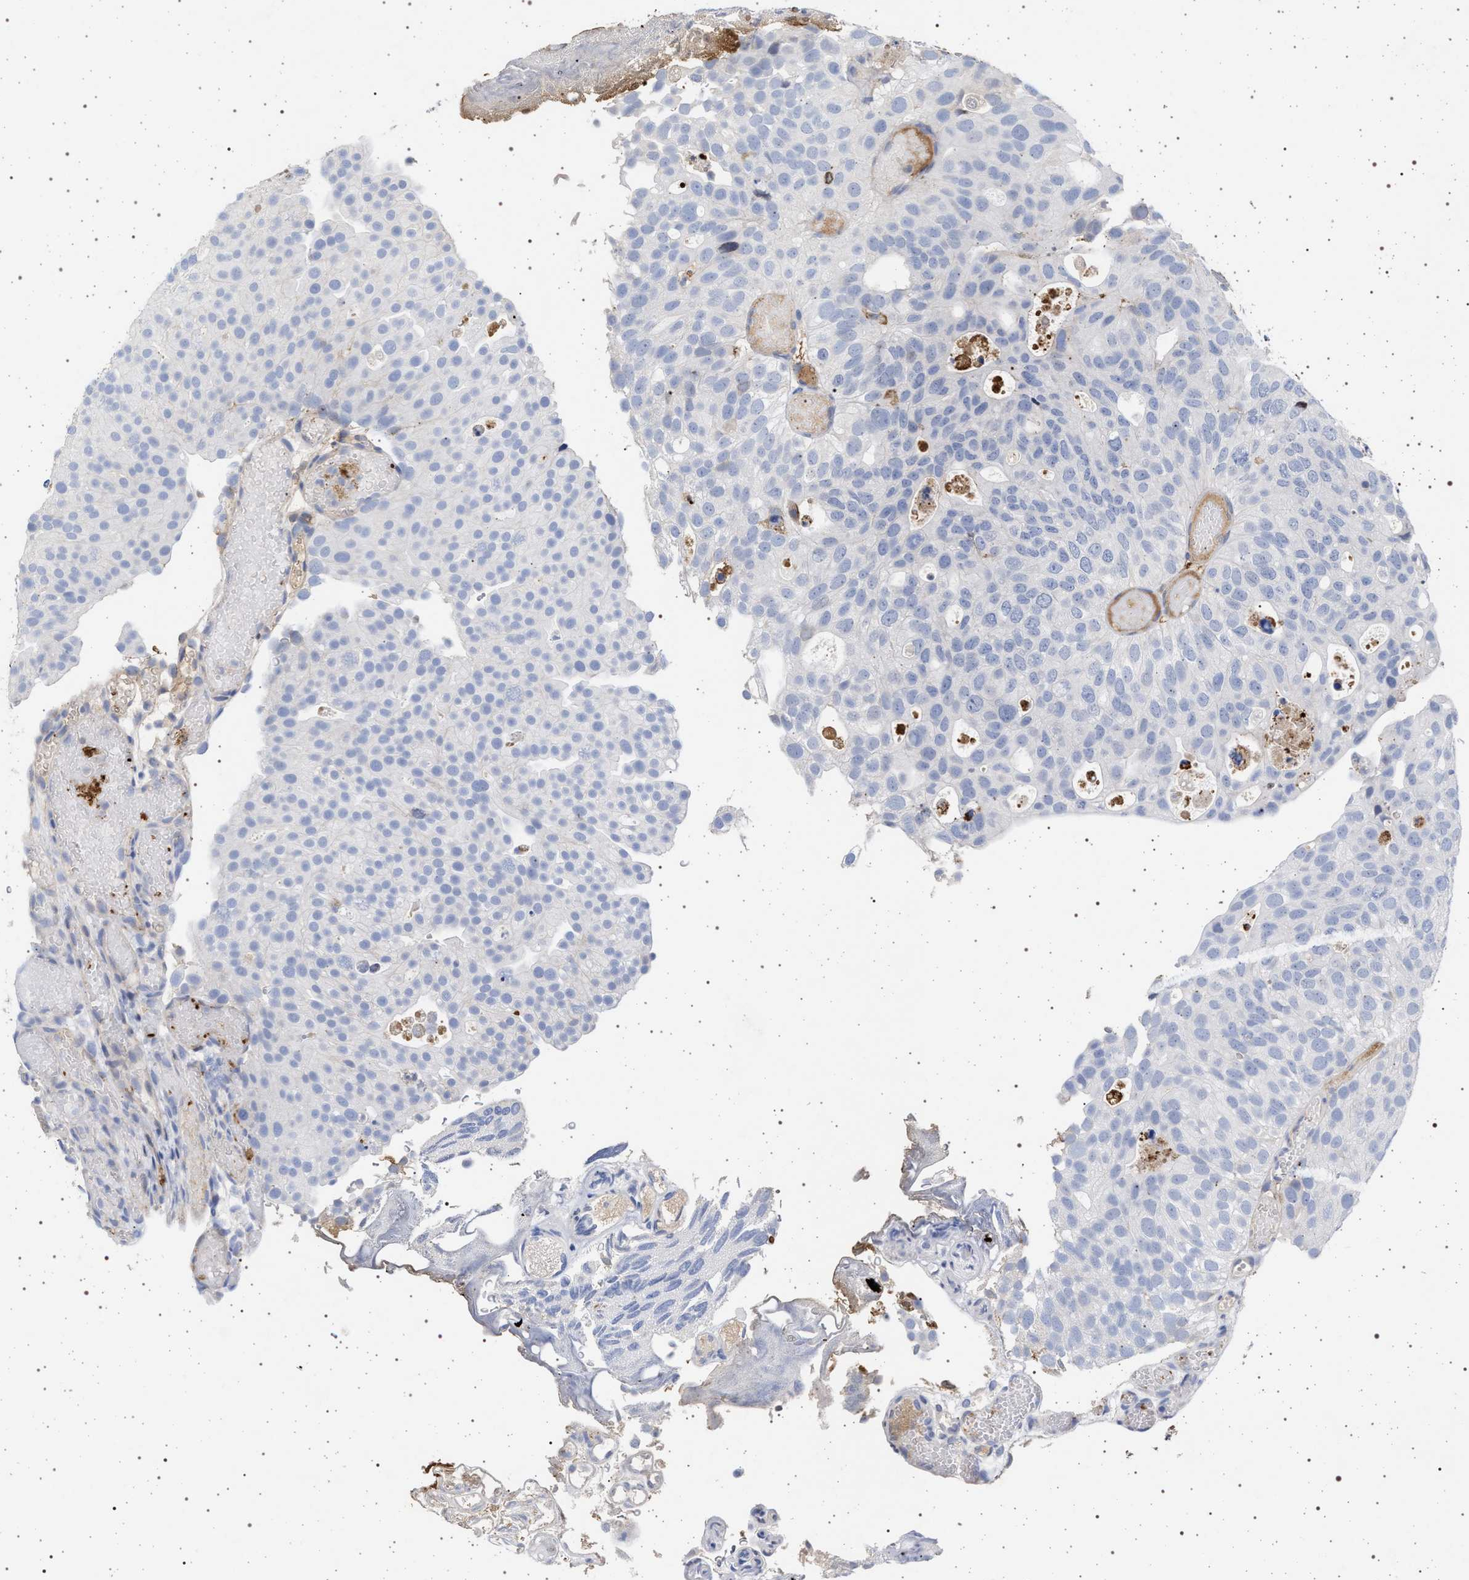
{"staining": {"intensity": "negative", "quantity": "none", "location": "none"}, "tissue": "urothelial cancer", "cell_type": "Tumor cells", "image_type": "cancer", "snomed": [{"axis": "morphology", "description": "Urothelial carcinoma, Low grade"}, {"axis": "topography", "description": "Urinary bladder"}], "caption": "Urothelial cancer stained for a protein using immunohistochemistry reveals no staining tumor cells.", "gene": "PLG", "patient": {"sex": "male", "age": 78}}